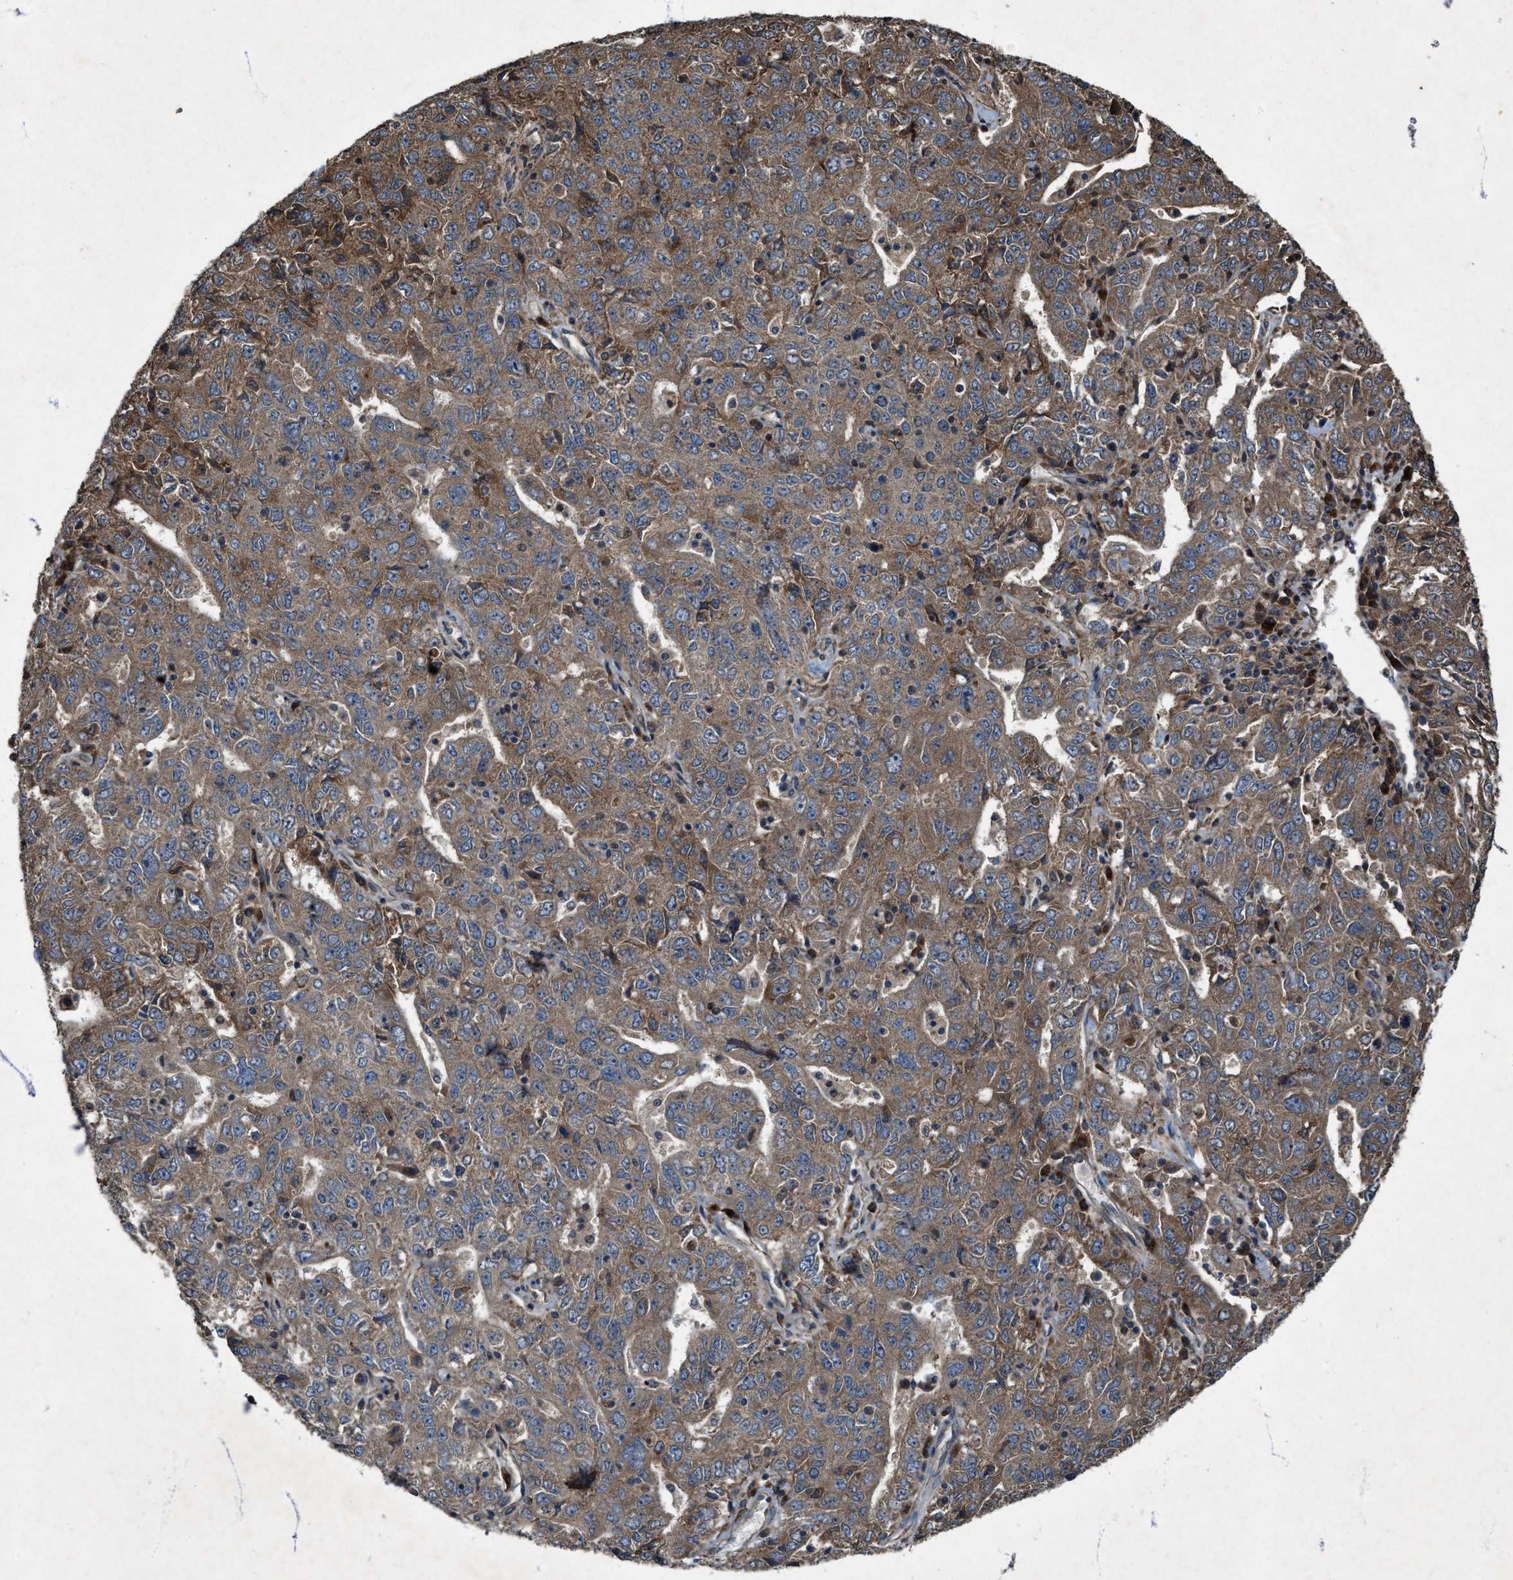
{"staining": {"intensity": "moderate", "quantity": ">75%", "location": "cytoplasmic/membranous"}, "tissue": "ovarian cancer", "cell_type": "Tumor cells", "image_type": "cancer", "snomed": [{"axis": "morphology", "description": "Carcinoma, endometroid"}, {"axis": "topography", "description": "Ovary"}], "caption": "Moderate cytoplasmic/membranous expression for a protein is present in approximately >75% of tumor cells of ovarian cancer using immunohistochemistry.", "gene": "PDP2", "patient": {"sex": "female", "age": 62}}